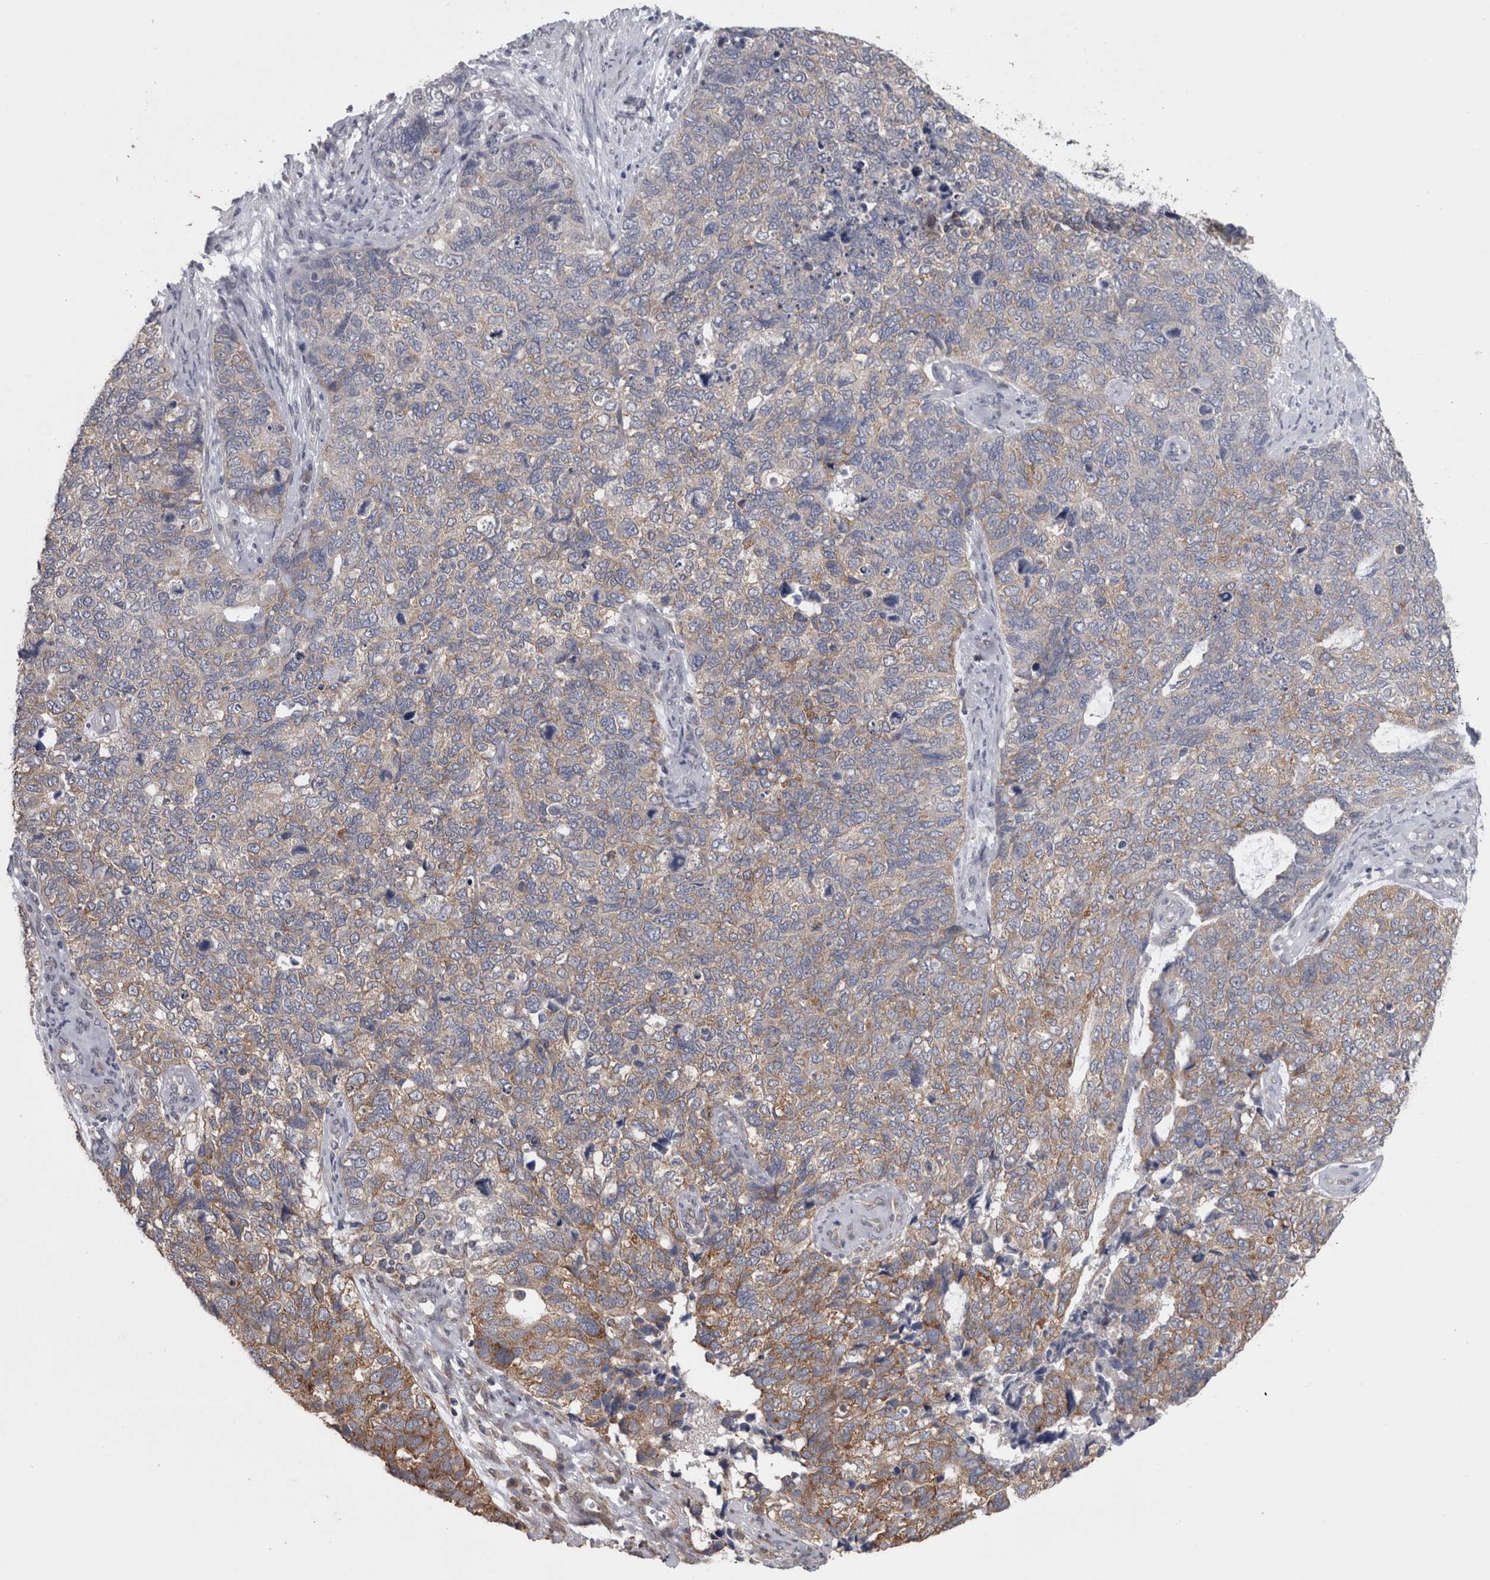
{"staining": {"intensity": "moderate", "quantity": "<25%", "location": "cytoplasmic/membranous"}, "tissue": "cervical cancer", "cell_type": "Tumor cells", "image_type": "cancer", "snomed": [{"axis": "morphology", "description": "Squamous cell carcinoma, NOS"}, {"axis": "topography", "description": "Cervix"}], "caption": "IHC of cervical cancer (squamous cell carcinoma) displays low levels of moderate cytoplasmic/membranous expression in about <25% of tumor cells. (DAB (3,3'-diaminobenzidine) IHC with brightfield microscopy, high magnification).", "gene": "DDX6", "patient": {"sex": "female", "age": 63}}